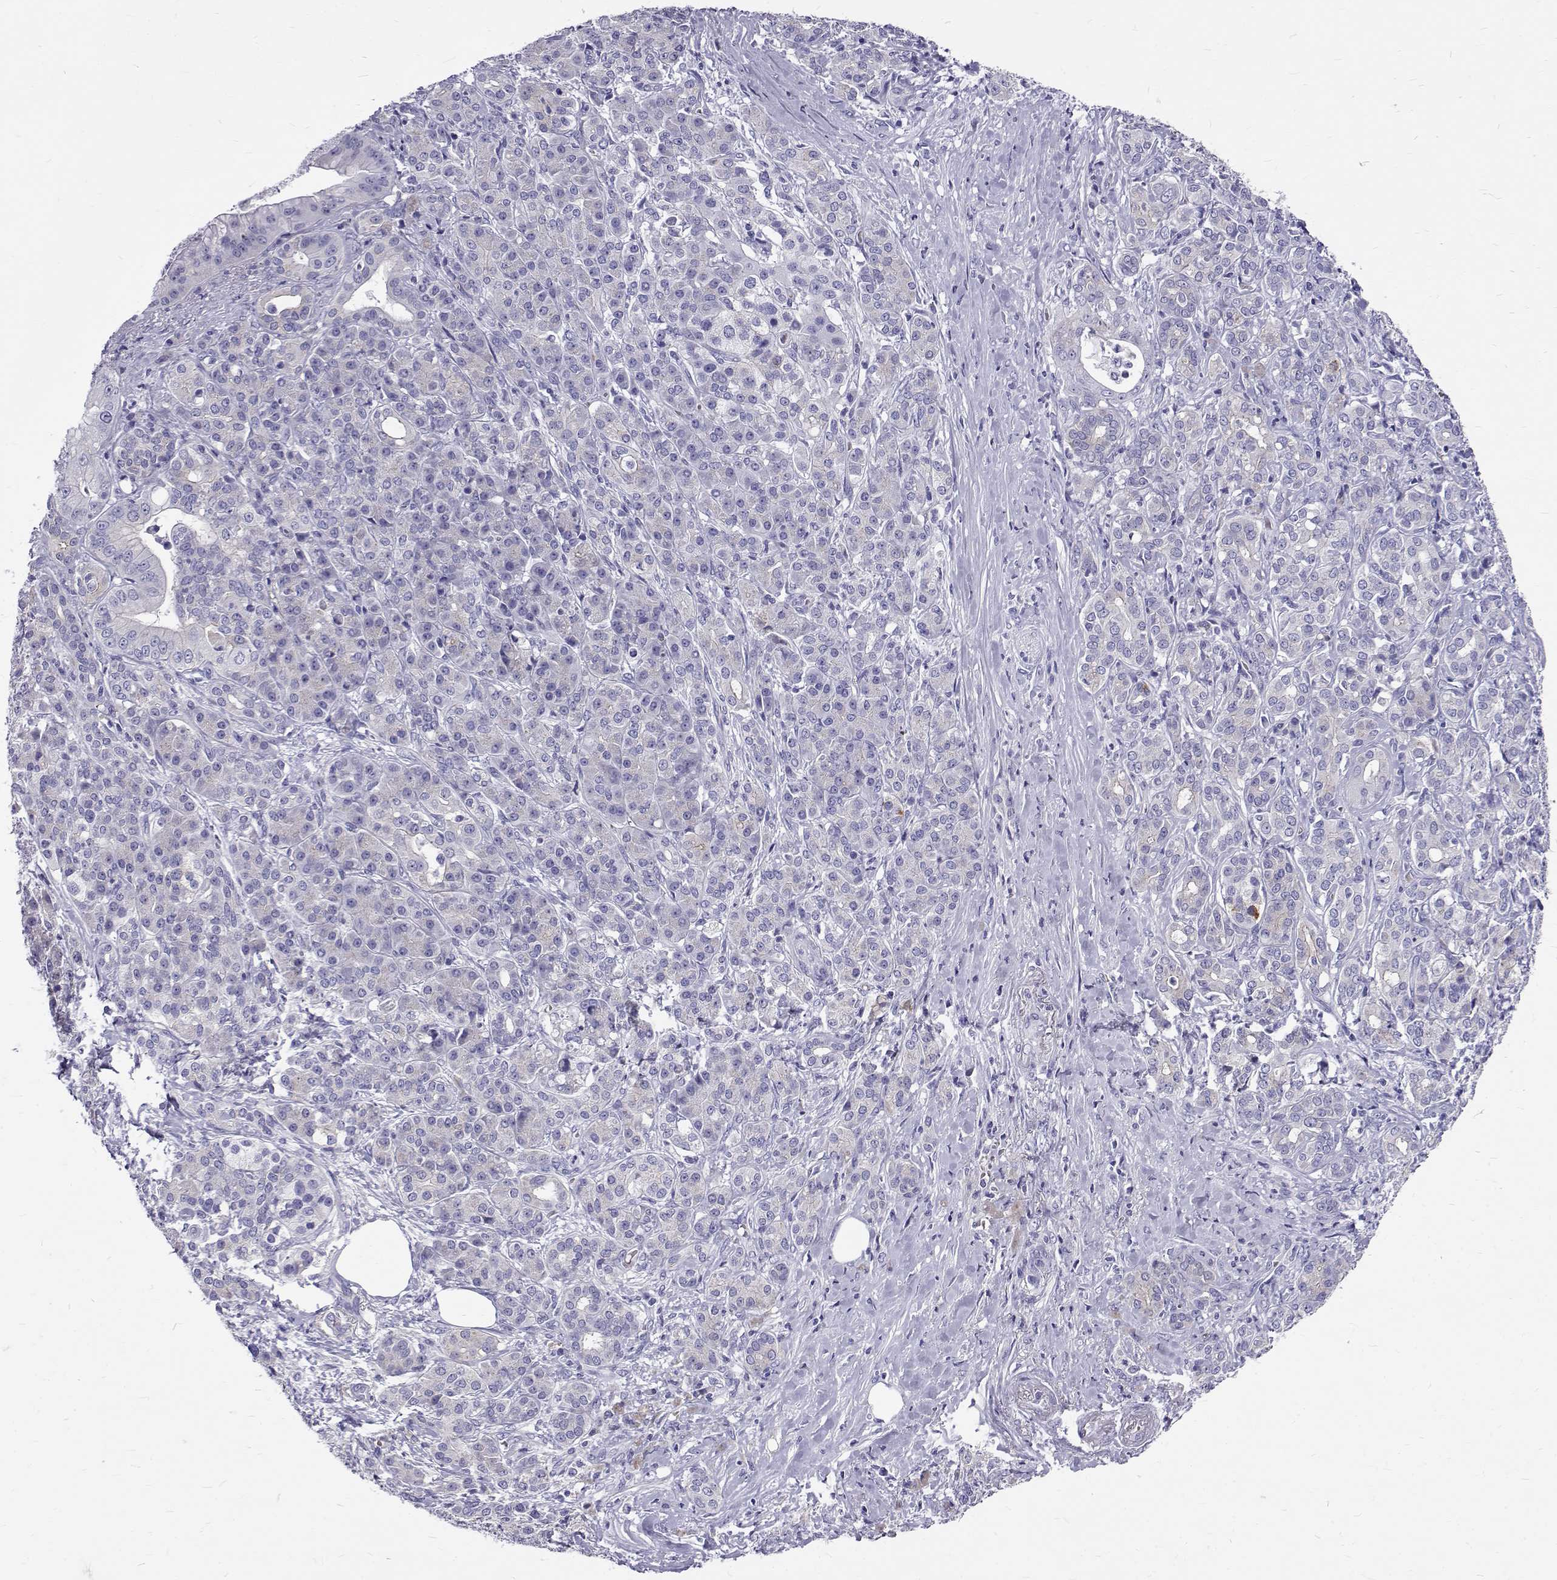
{"staining": {"intensity": "negative", "quantity": "none", "location": "none"}, "tissue": "pancreatic cancer", "cell_type": "Tumor cells", "image_type": "cancer", "snomed": [{"axis": "morphology", "description": "Normal tissue, NOS"}, {"axis": "morphology", "description": "Inflammation, NOS"}, {"axis": "morphology", "description": "Adenocarcinoma, NOS"}, {"axis": "topography", "description": "Pancreas"}], "caption": "Pancreatic cancer was stained to show a protein in brown. There is no significant staining in tumor cells. (DAB (3,3'-diaminobenzidine) immunohistochemistry visualized using brightfield microscopy, high magnification).", "gene": "IGSF1", "patient": {"sex": "male", "age": 57}}